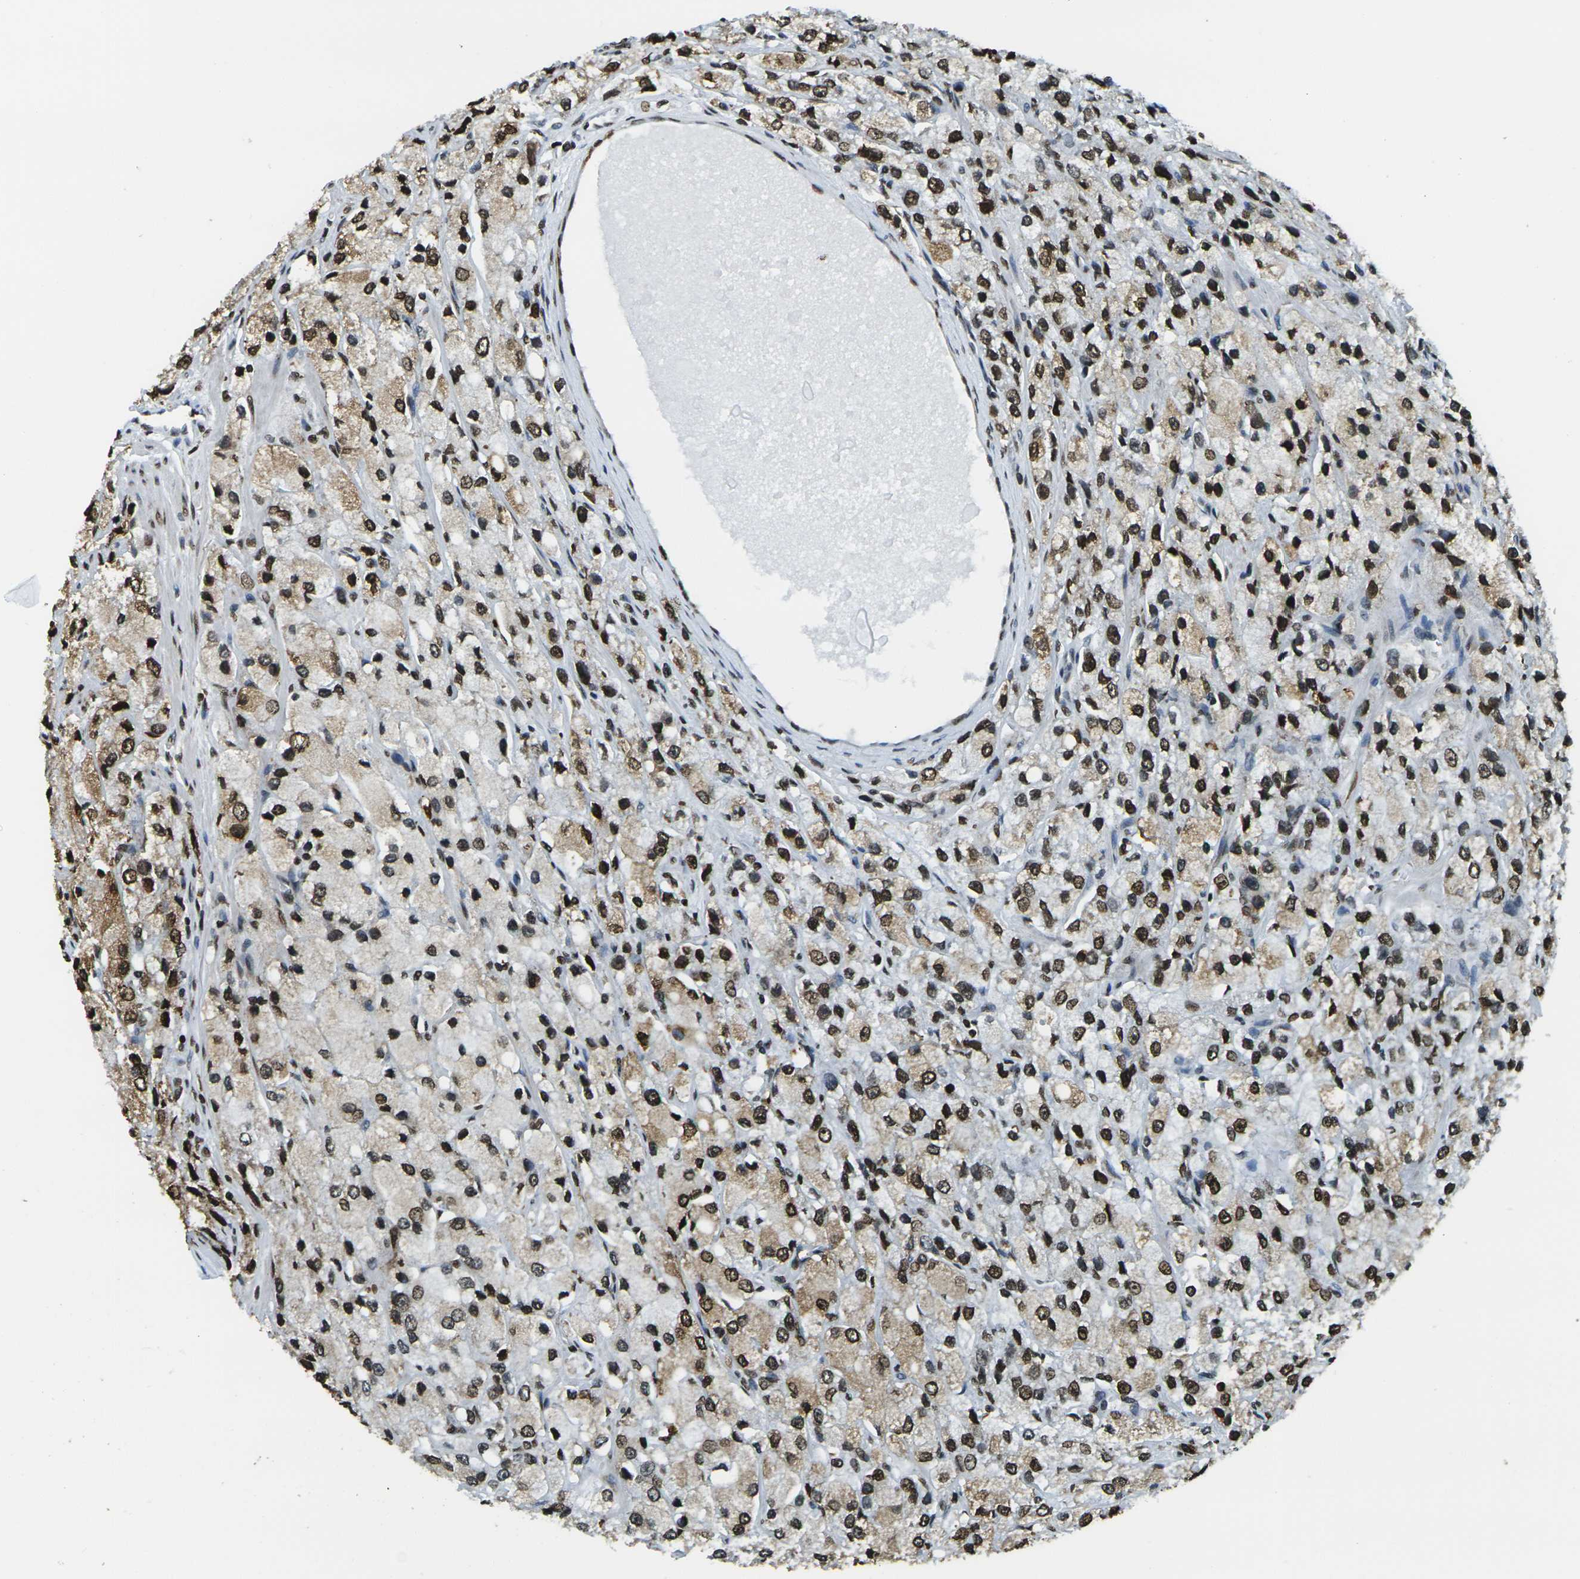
{"staining": {"intensity": "strong", "quantity": ">75%", "location": "nuclear"}, "tissue": "prostate cancer", "cell_type": "Tumor cells", "image_type": "cancer", "snomed": [{"axis": "morphology", "description": "Adenocarcinoma, High grade"}, {"axis": "topography", "description": "Prostate"}], "caption": "Strong nuclear staining for a protein is present in approximately >75% of tumor cells of adenocarcinoma (high-grade) (prostate) using IHC.", "gene": "H1-2", "patient": {"sex": "male", "age": 58}}